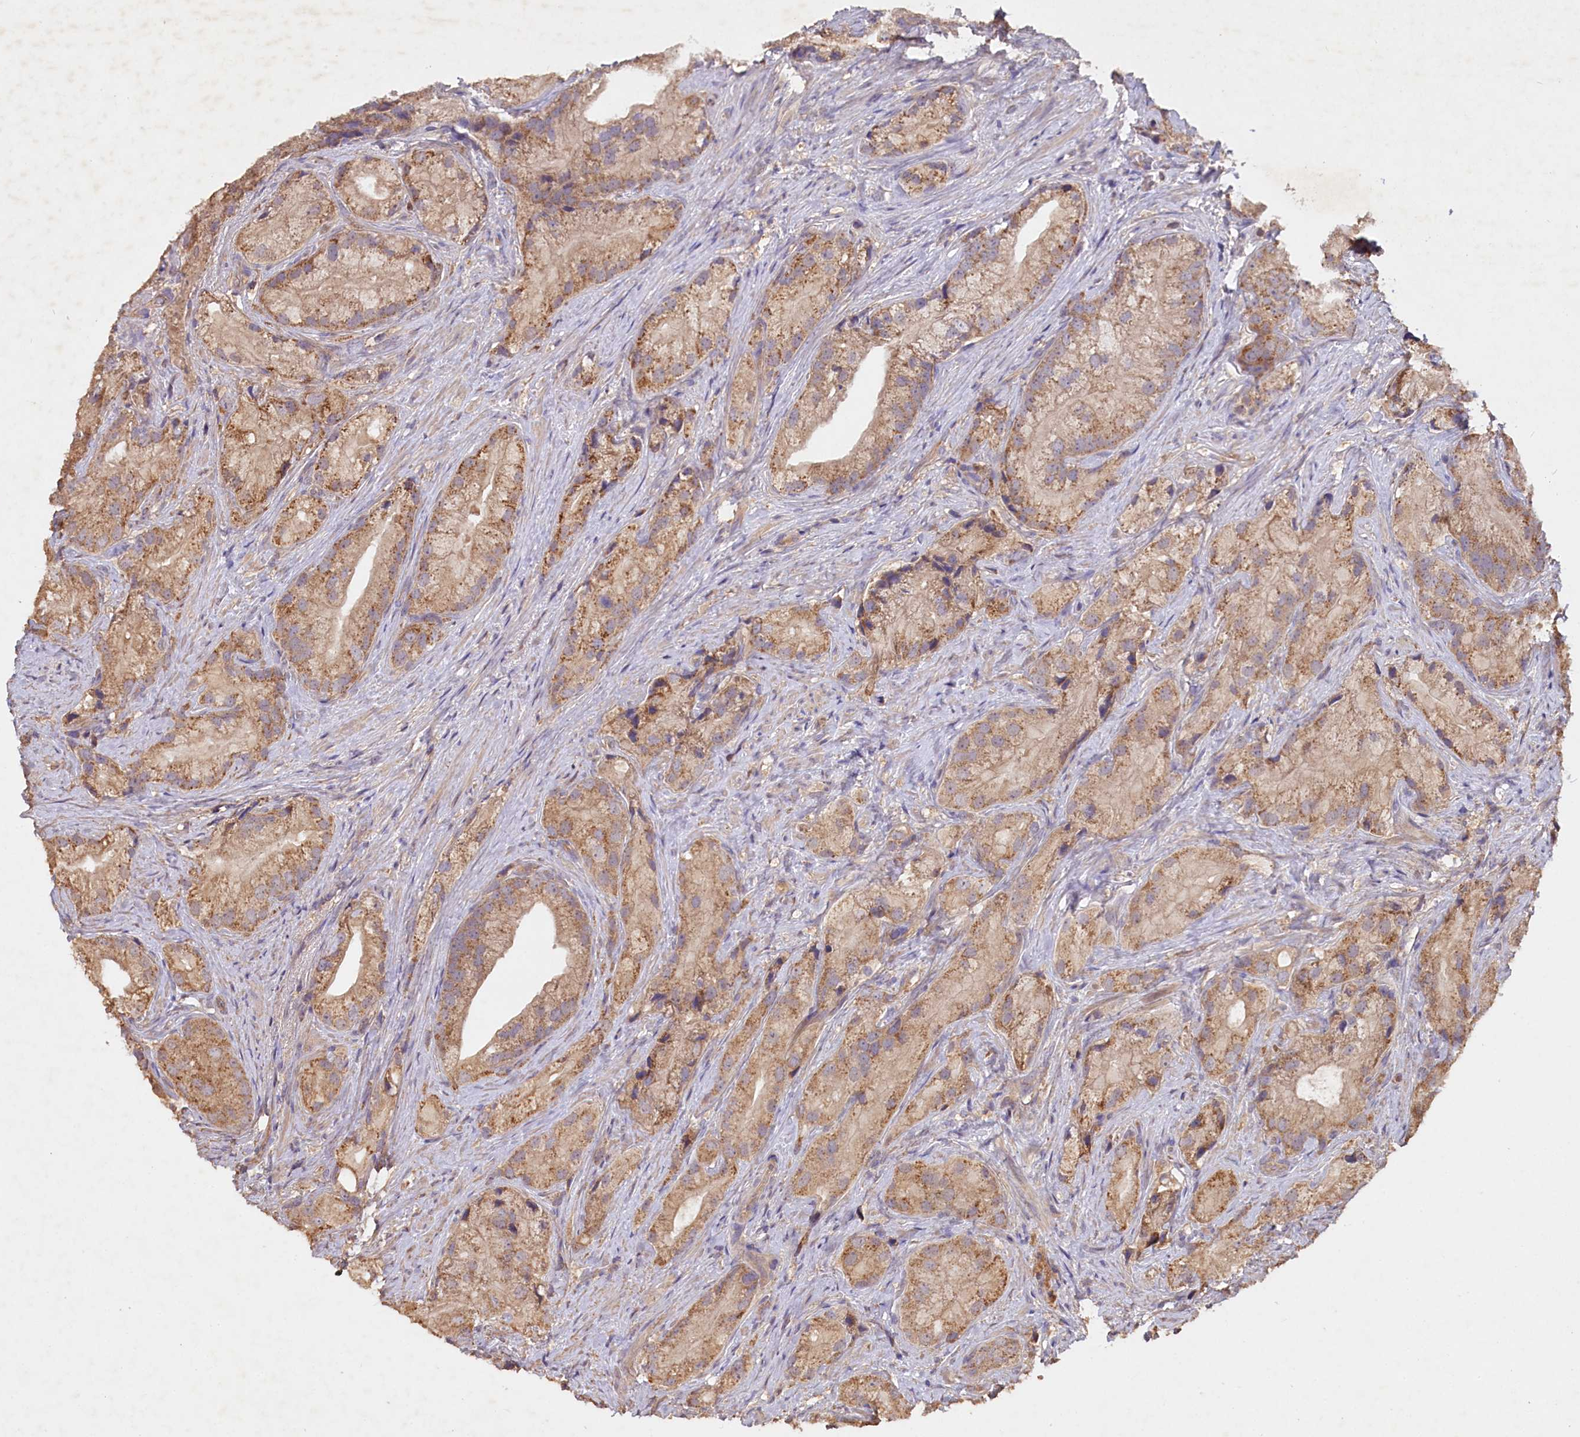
{"staining": {"intensity": "moderate", "quantity": ">75%", "location": "cytoplasmic/membranous"}, "tissue": "prostate cancer", "cell_type": "Tumor cells", "image_type": "cancer", "snomed": [{"axis": "morphology", "description": "Adenocarcinoma, Low grade"}, {"axis": "topography", "description": "Prostate"}], "caption": "Immunohistochemistry histopathology image of neoplastic tissue: prostate cancer stained using IHC displays medium levels of moderate protein expression localized specifically in the cytoplasmic/membranous of tumor cells, appearing as a cytoplasmic/membranous brown color.", "gene": "ETFBKMT", "patient": {"sex": "male", "age": 71}}